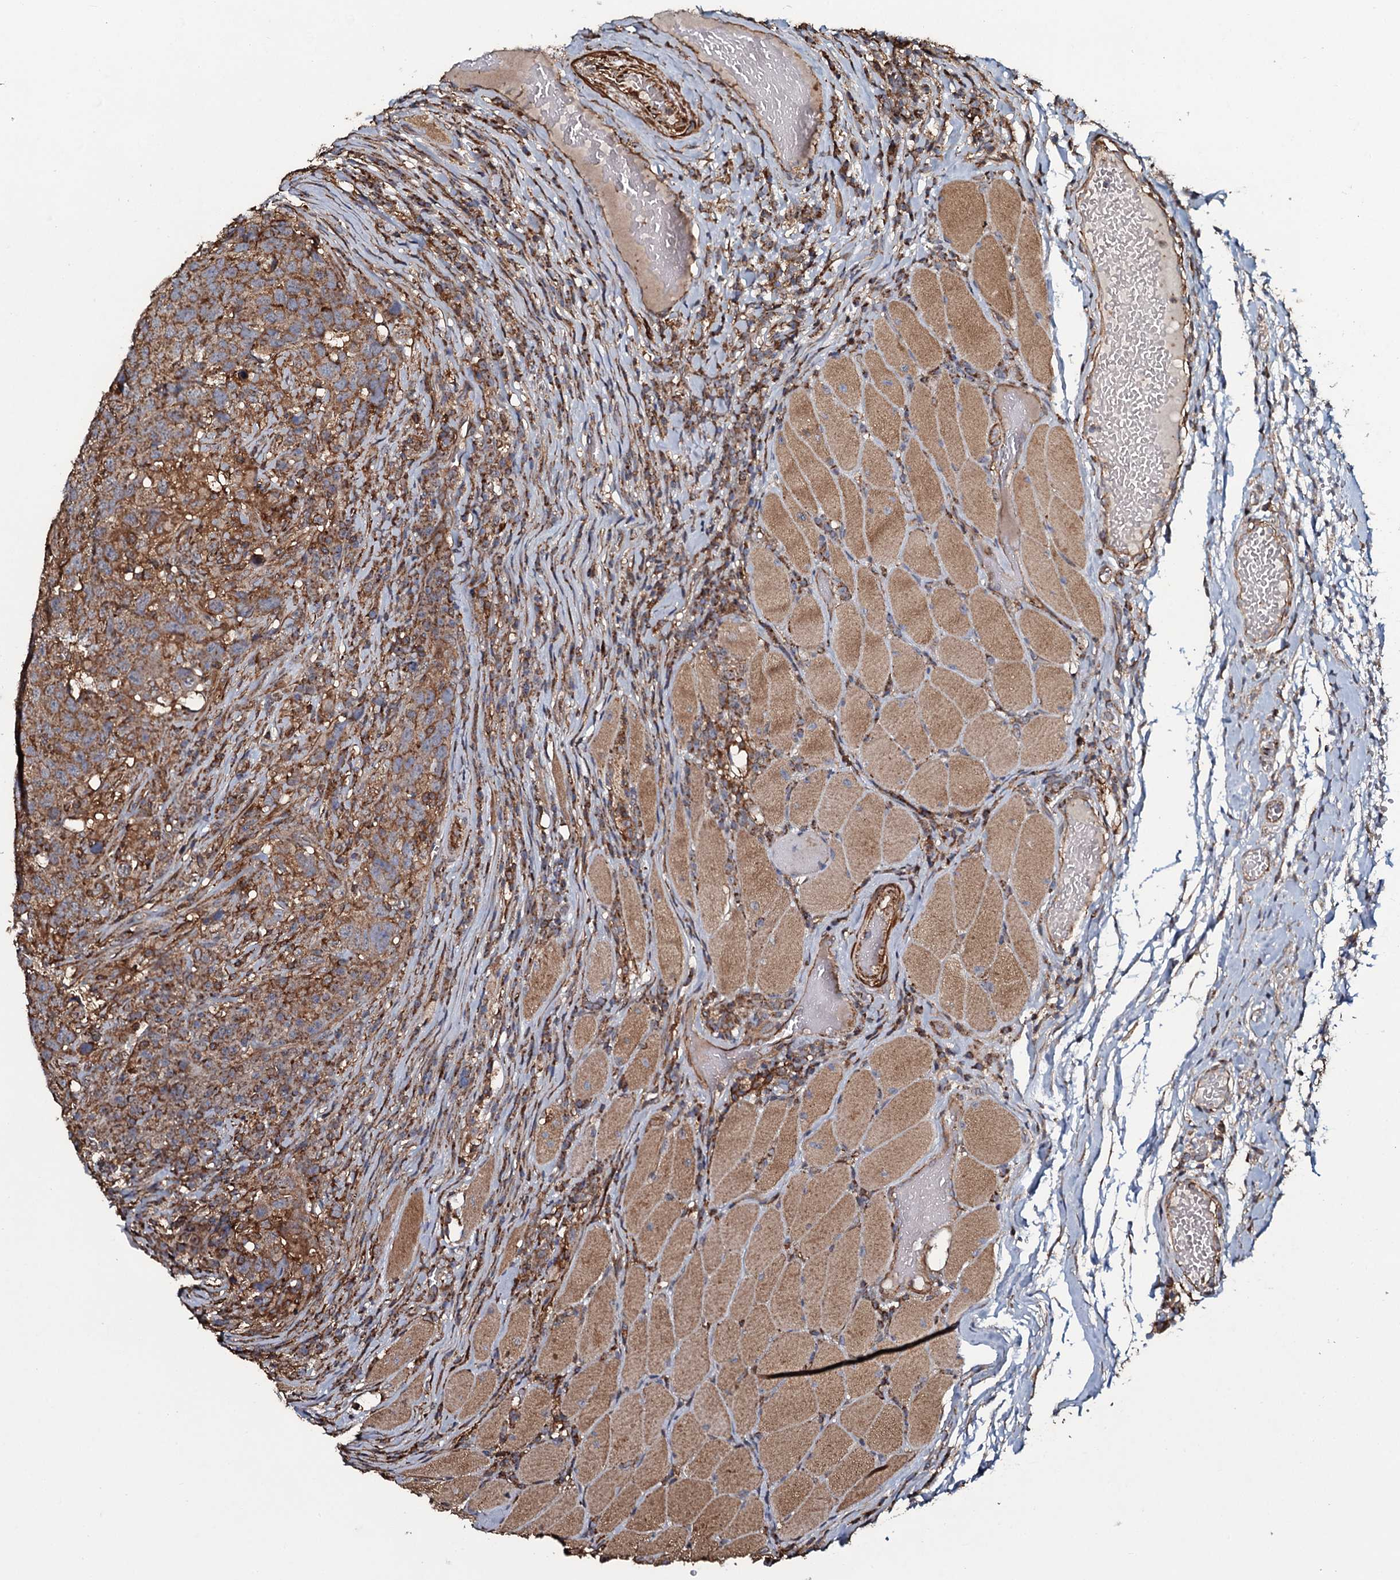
{"staining": {"intensity": "moderate", "quantity": ">75%", "location": "cytoplasmic/membranous"}, "tissue": "head and neck cancer", "cell_type": "Tumor cells", "image_type": "cancer", "snomed": [{"axis": "morphology", "description": "Squamous cell carcinoma, NOS"}, {"axis": "topography", "description": "Head-Neck"}], "caption": "Immunohistochemistry (IHC) of human squamous cell carcinoma (head and neck) exhibits medium levels of moderate cytoplasmic/membranous positivity in about >75% of tumor cells. Nuclei are stained in blue.", "gene": "VWA8", "patient": {"sex": "male", "age": 66}}